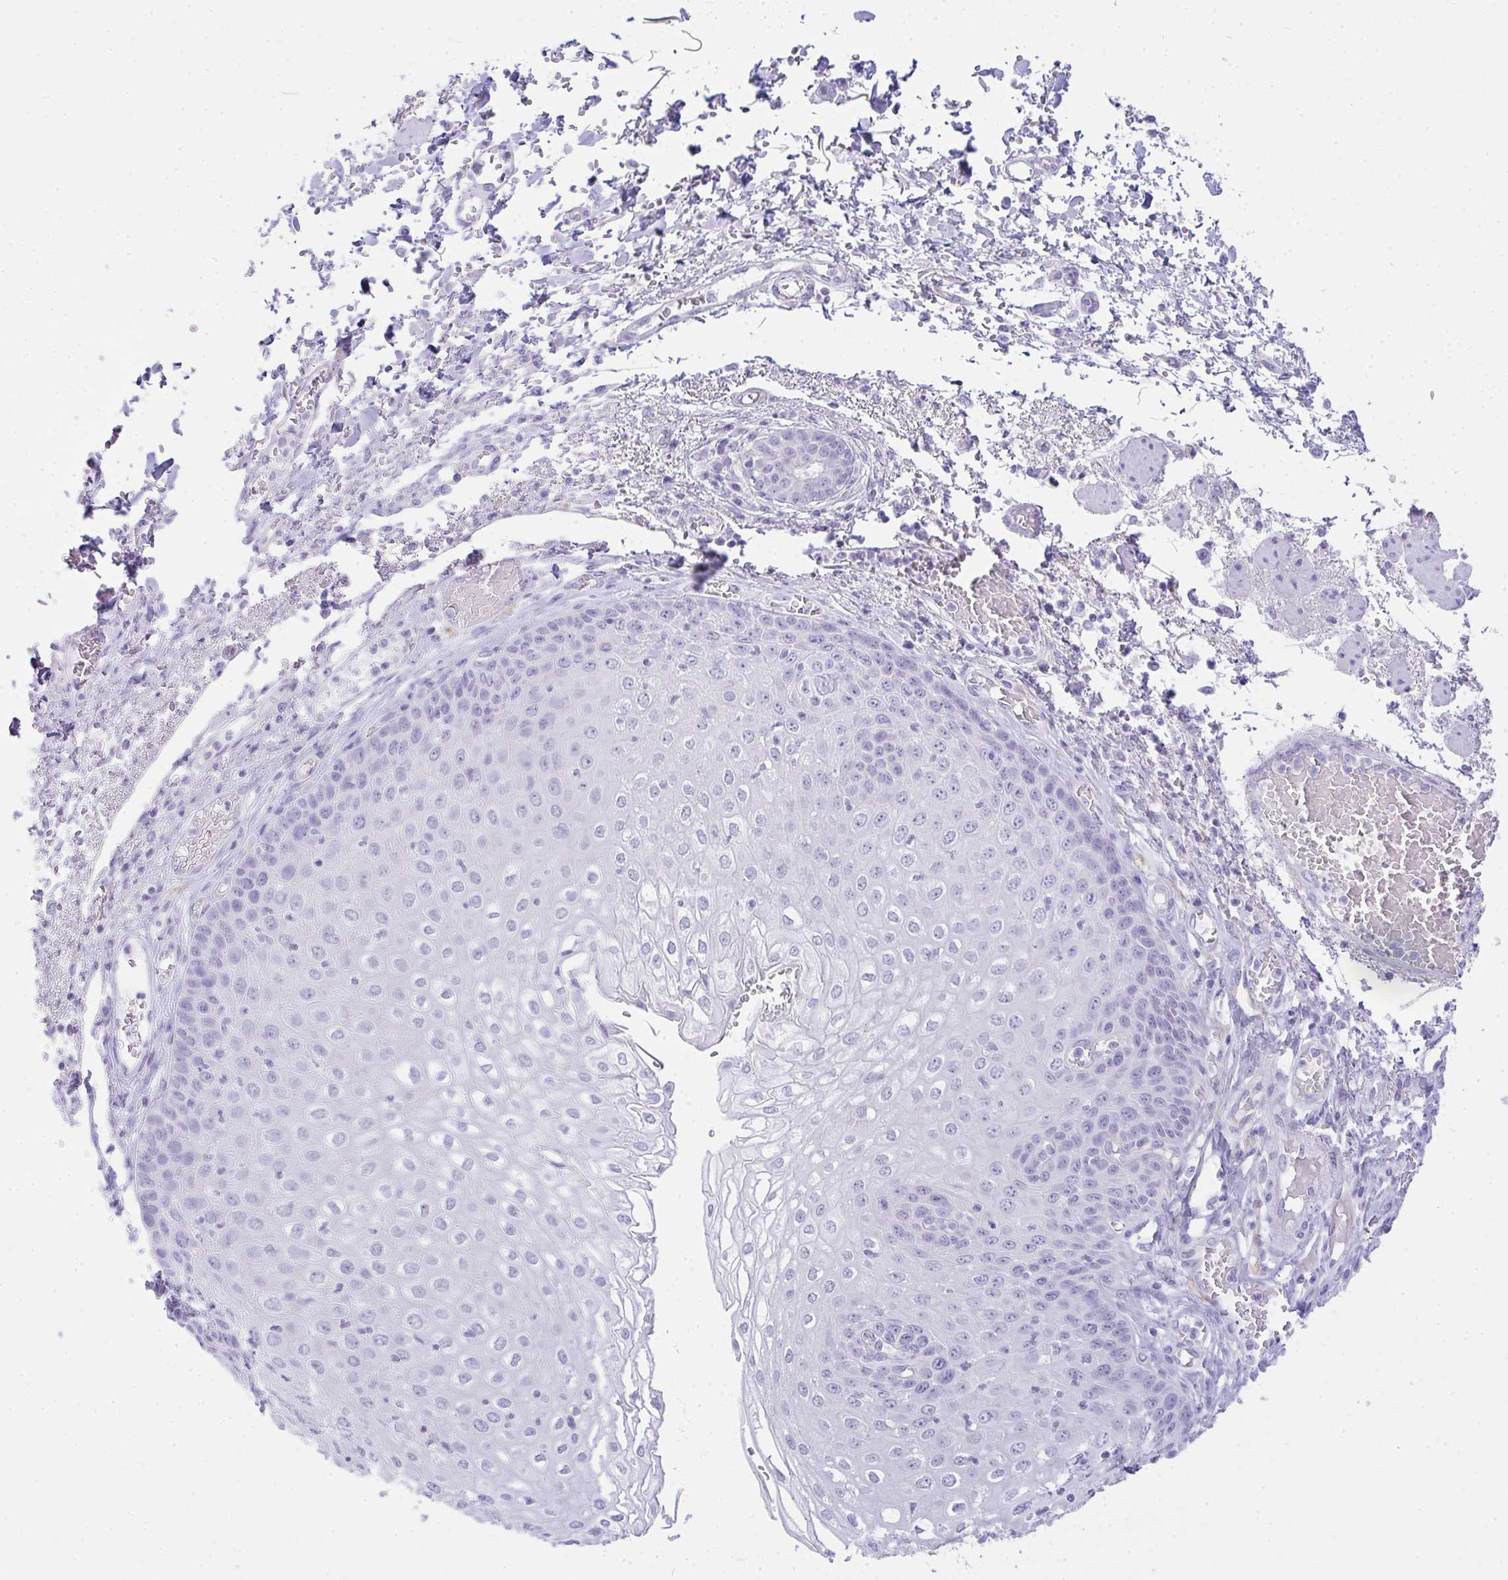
{"staining": {"intensity": "negative", "quantity": "none", "location": "none"}, "tissue": "esophagus", "cell_type": "Squamous epithelial cells", "image_type": "normal", "snomed": [{"axis": "morphology", "description": "Normal tissue, NOS"}, {"axis": "morphology", "description": "Adenocarcinoma, NOS"}, {"axis": "topography", "description": "Esophagus"}], "caption": "This is an immunohistochemistry (IHC) photomicrograph of normal esophagus. There is no expression in squamous epithelial cells.", "gene": "RASL10A", "patient": {"sex": "male", "age": 81}}